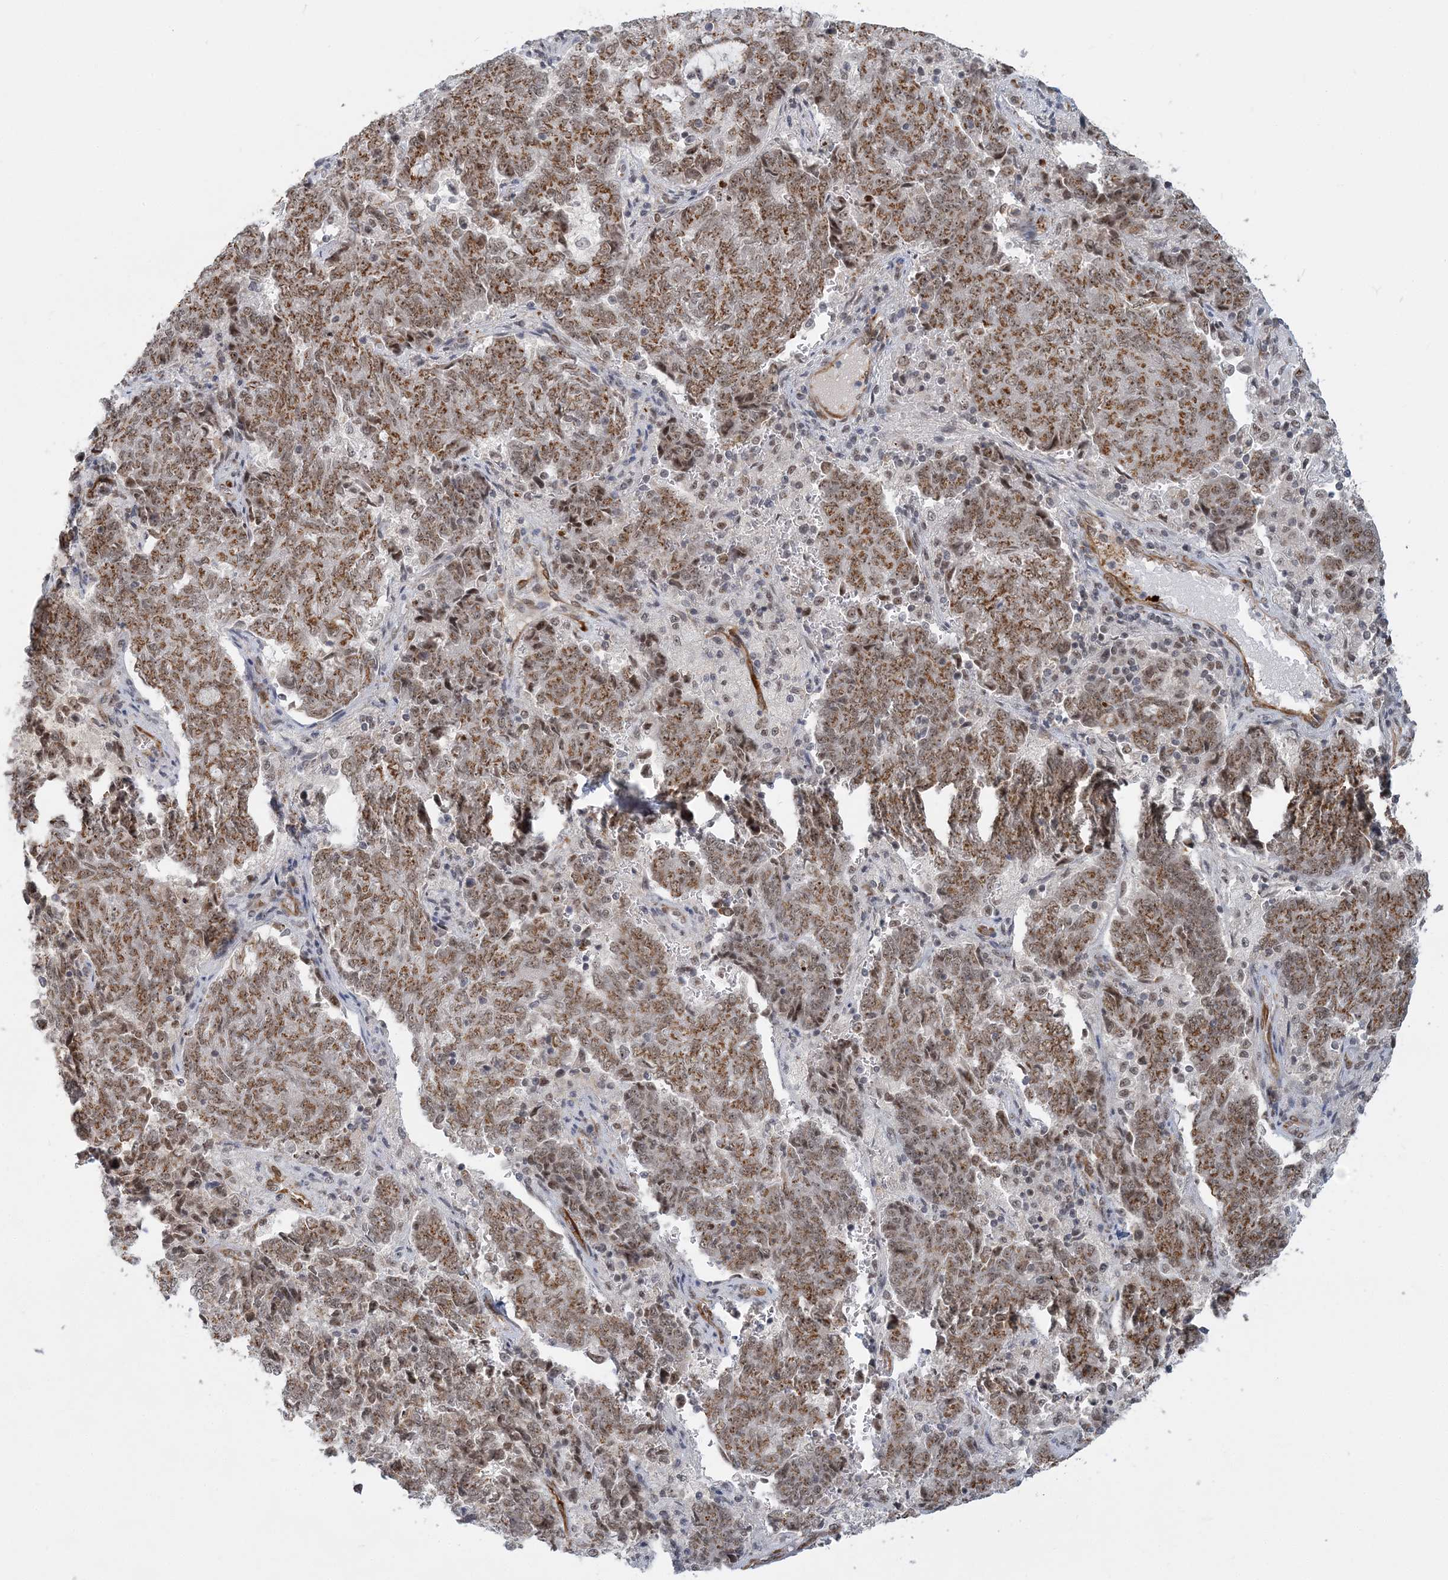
{"staining": {"intensity": "moderate", "quantity": ">75%", "location": "cytoplasmic/membranous,nuclear"}, "tissue": "endometrial cancer", "cell_type": "Tumor cells", "image_type": "cancer", "snomed": [{"axis": "morphology", "description": "Adenocarcinoma, NOS"}, {"axis": "topography", "description": "Endometrium"}], "caption": "Moderate cytoplasmic/membranous and nuclear staining for a protein is present in approximately >75% of tumor cells of endometrial cancer (adenocarcinoma) using IHC.", "gene": "PLRG1", "patient": {"sex": "female", "age": 80}}